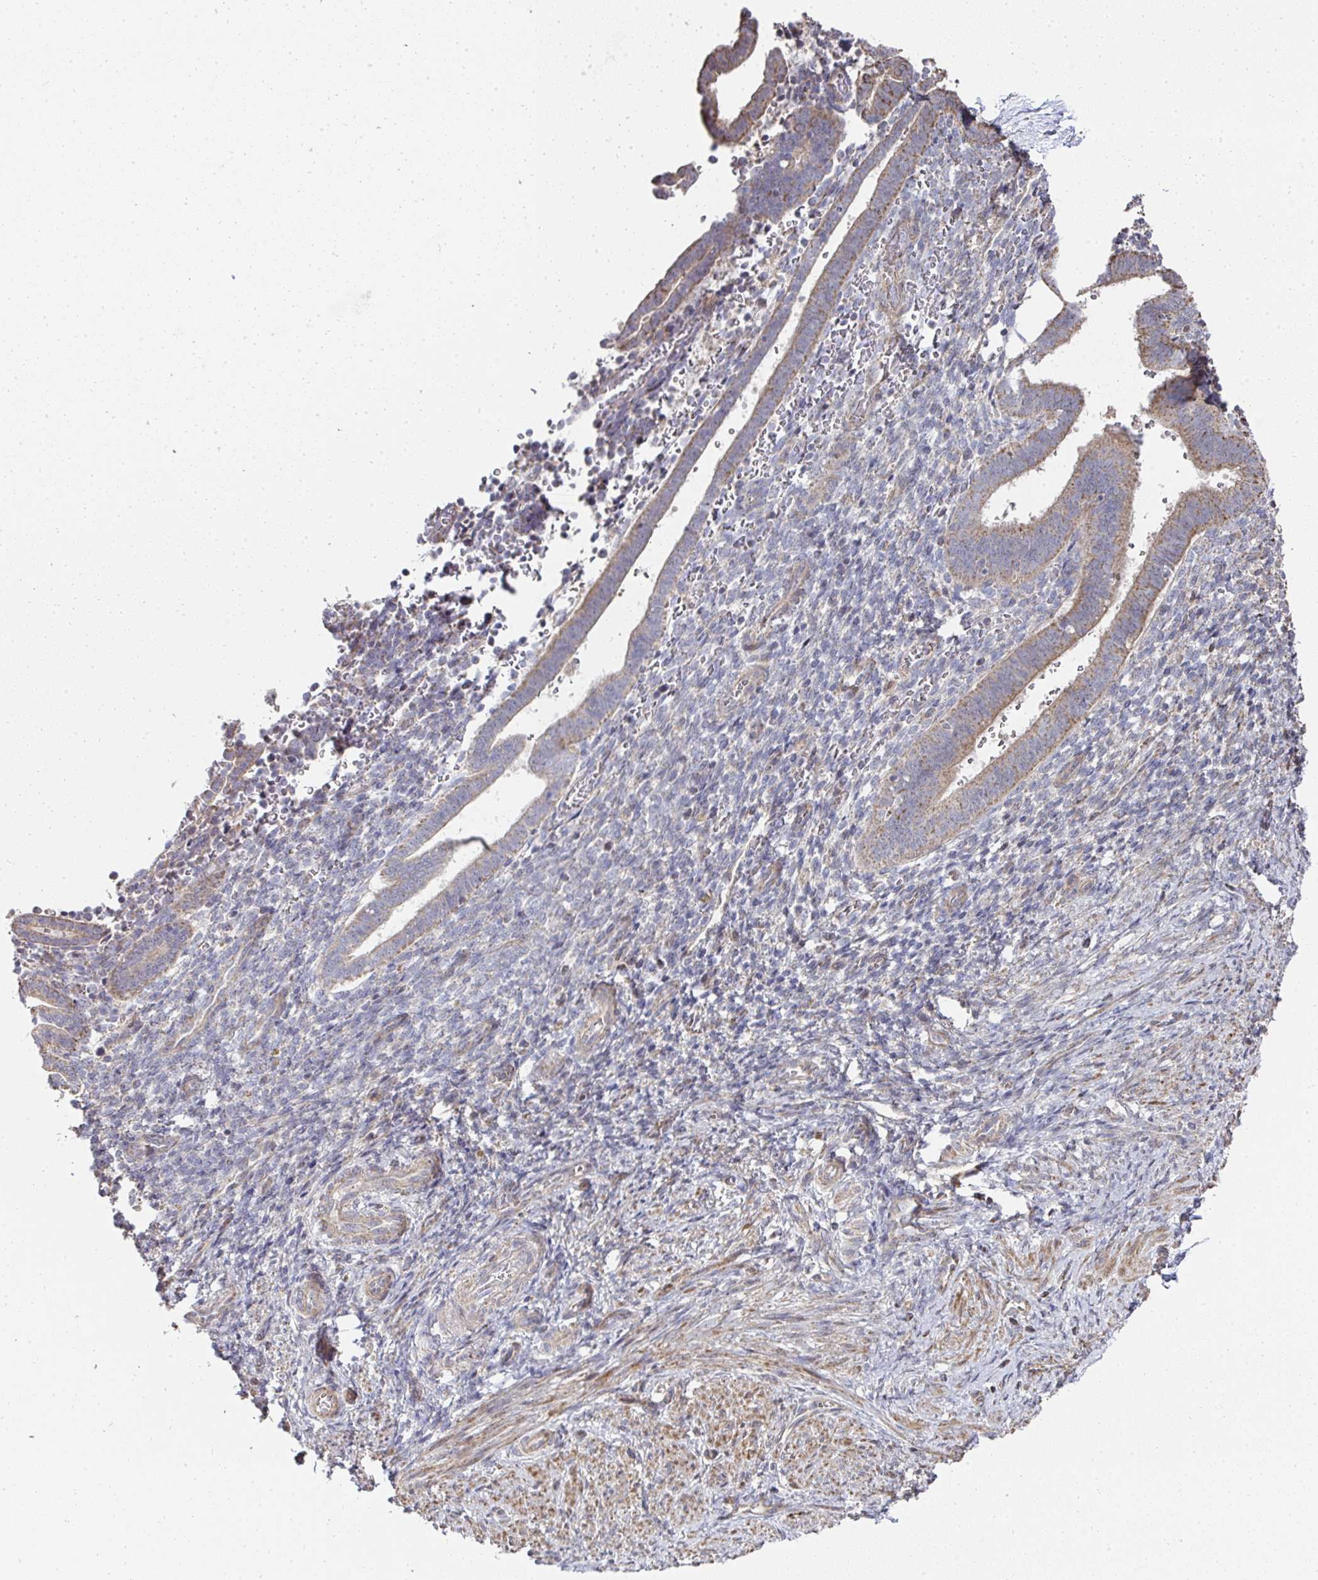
{"staining": {"intensity": "negative", "quantity": "none", "location": "none"}, "tissue": "endometrium", "cell_type": "Cells in endometrial stroma", "image_type": "normal", "snomed": [{"axis": "morphology", "description": "Normal tissue, NOS"}, {"axis": "topography", "description": "Endometrium"}], "caption": "Unremarkable endometrium was stained to show a protein in brown. There is no significant positivity in cells in endometrial stroma. Brightfield microscopy of immunohistochemistry (IHC) stained with DAB (3,3'-diaminobenzidine) (brown) and hematoxylin (blue), captured at high magnification.", "gene": "AGTPBP1", "patient": {"sex": "female", "age": 34}}